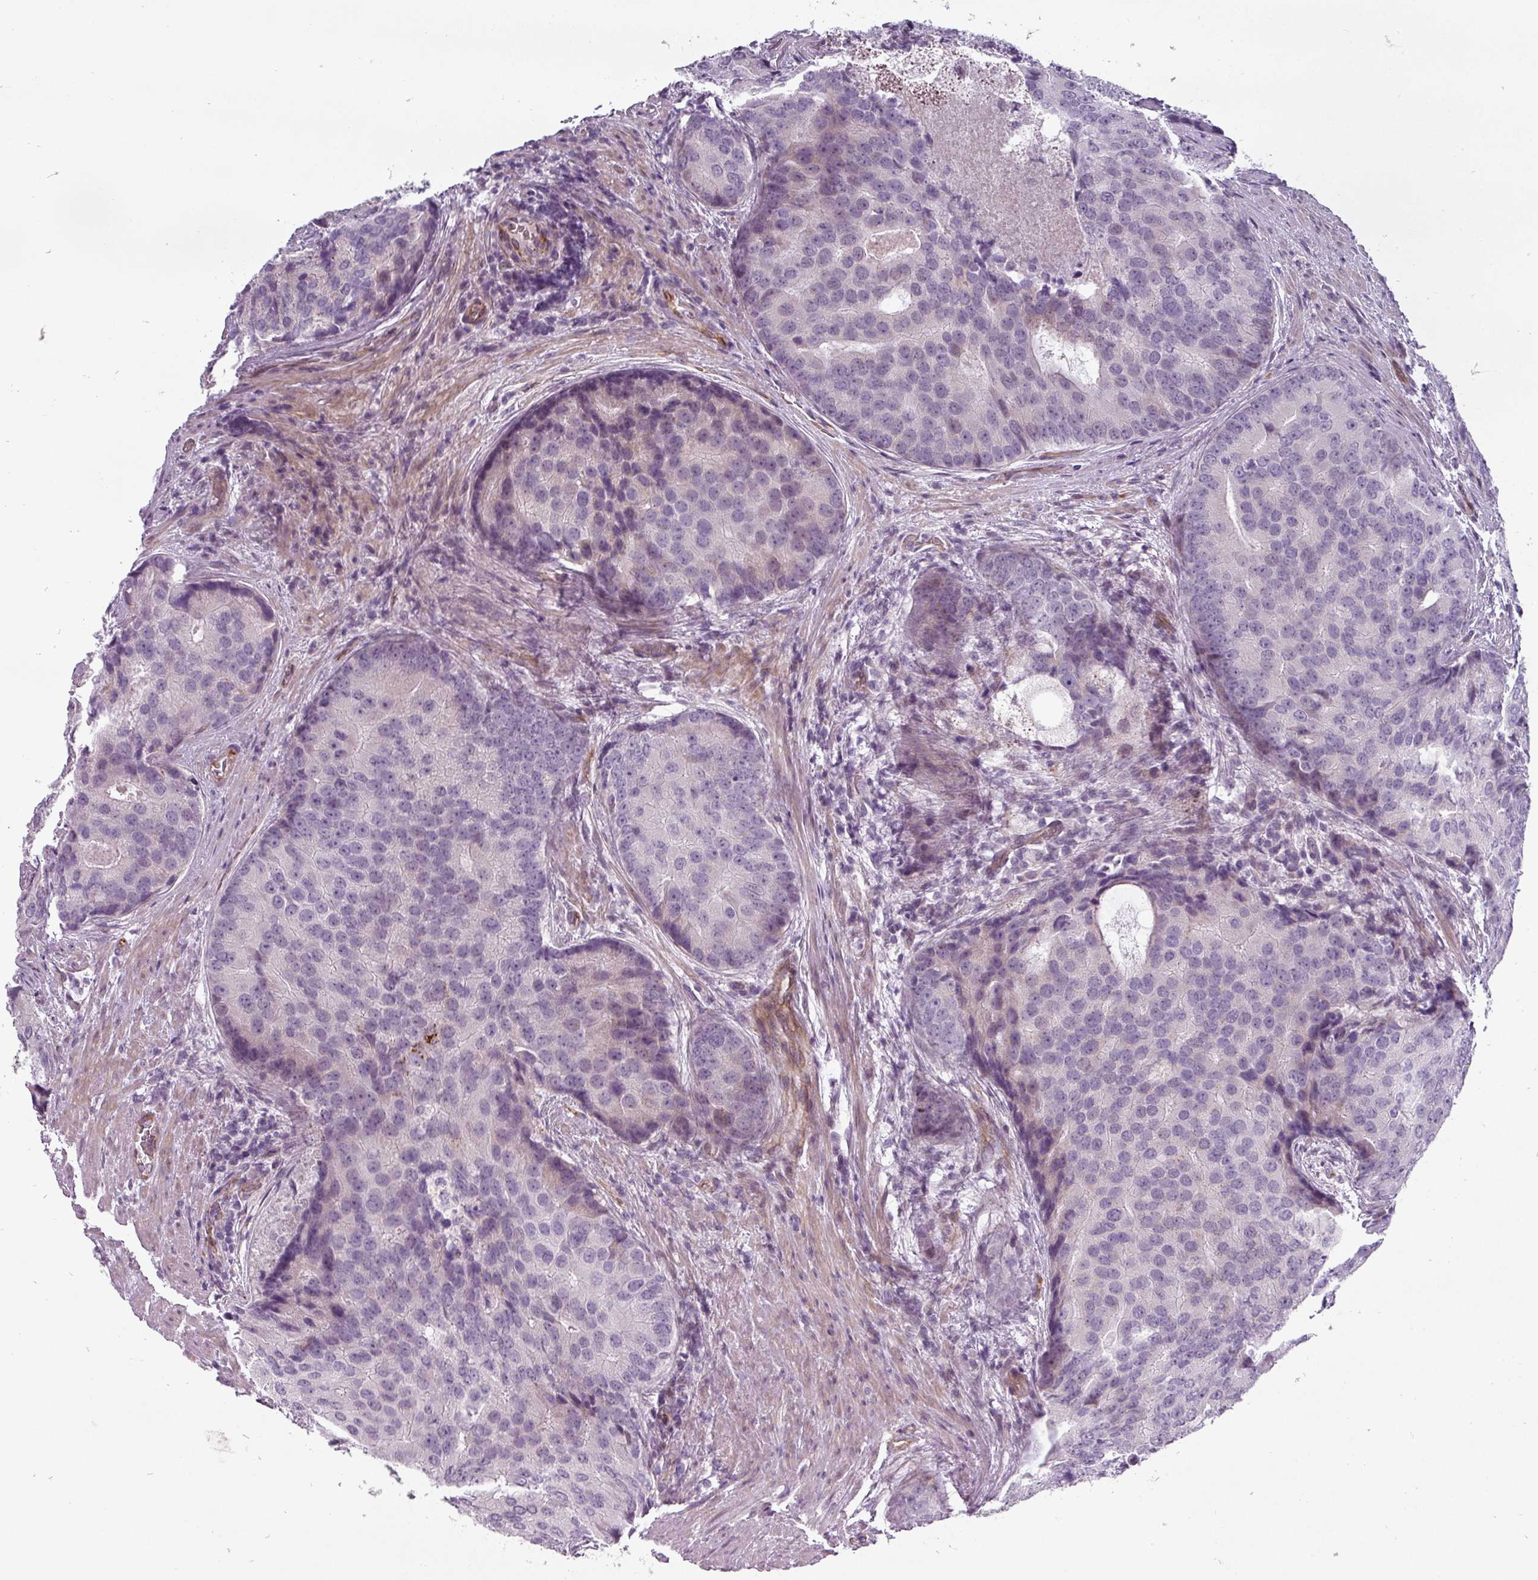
{"staining": {"intensity": "negative", "quantity": "none", "location": "none"}, "tissue": "prostate cancer", "cell_type": "Tumor cells", "image_type": "cancer", "snomed": [{"axis": "morphology", "description": "Adenocarcinoma, High grade"}, {"axis": "topography", "description": "Prostate"}], "caption": "Tumor cells are negative for brown protein staining in adenocarcinoma (high-grade) (prostate).", "gene": "CHRDL1", "patient": {"sex": "male", "age": 62}}